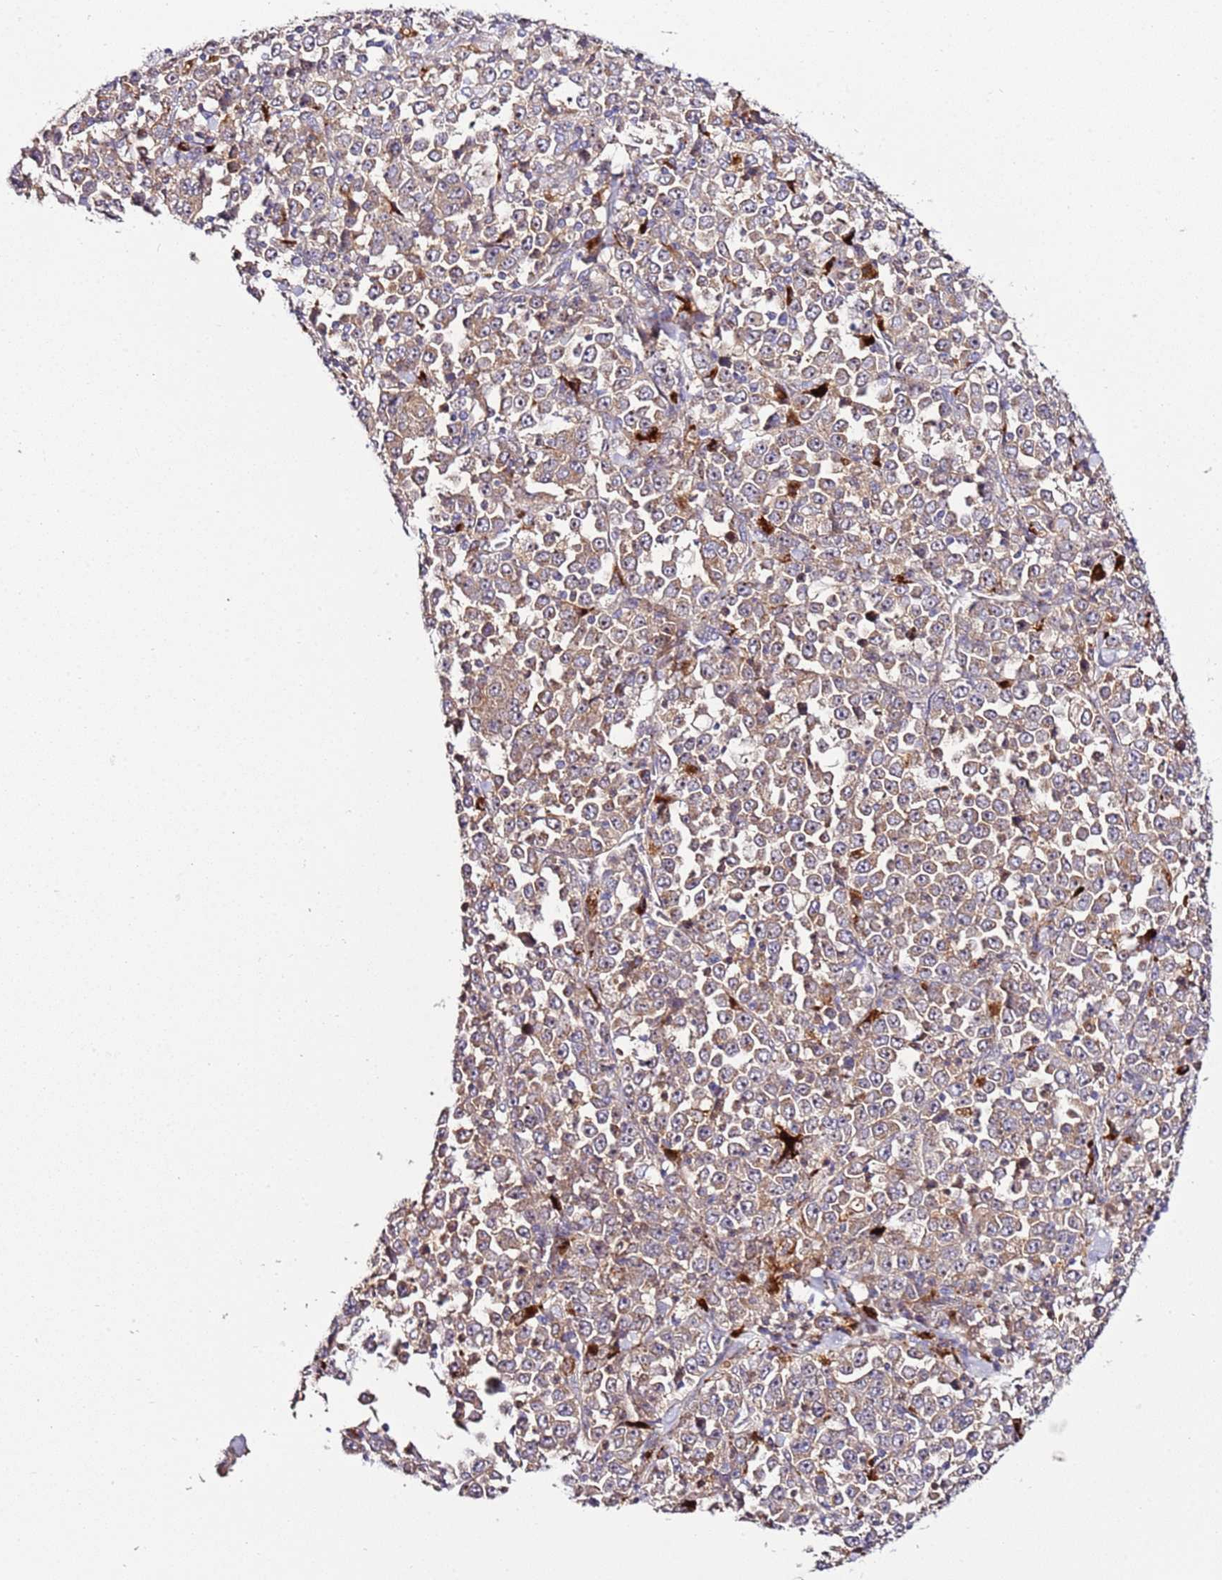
{"staining": {"intensity": "weak", "quantity": "25%-75%", "location": "cytoplasmic/membranous"}, "tissue": "stomach cancer", "cell_type": "Tumor cells", "image_type": "cancer", "snomed": [{"axis": "morphology", "description": "Normal tissue, NOS"}, {"axis": "morphology", "description": "Adenocarcinoma, NOS"}, {"axis": "topography", "description": "Stomach, upper"}, {"axis": "topography", "description": "Stomach"}], "caption": "Weak cytoplasmic/membranous protein positivity is seen in approximately 25%-75% of tumor cells in adenocarcinoma (stomach). (Brightfield microscopy of DAB IHC at high magnification).", "gene": "PVRIG", "patient": {"sex": "male", "age": 59}}